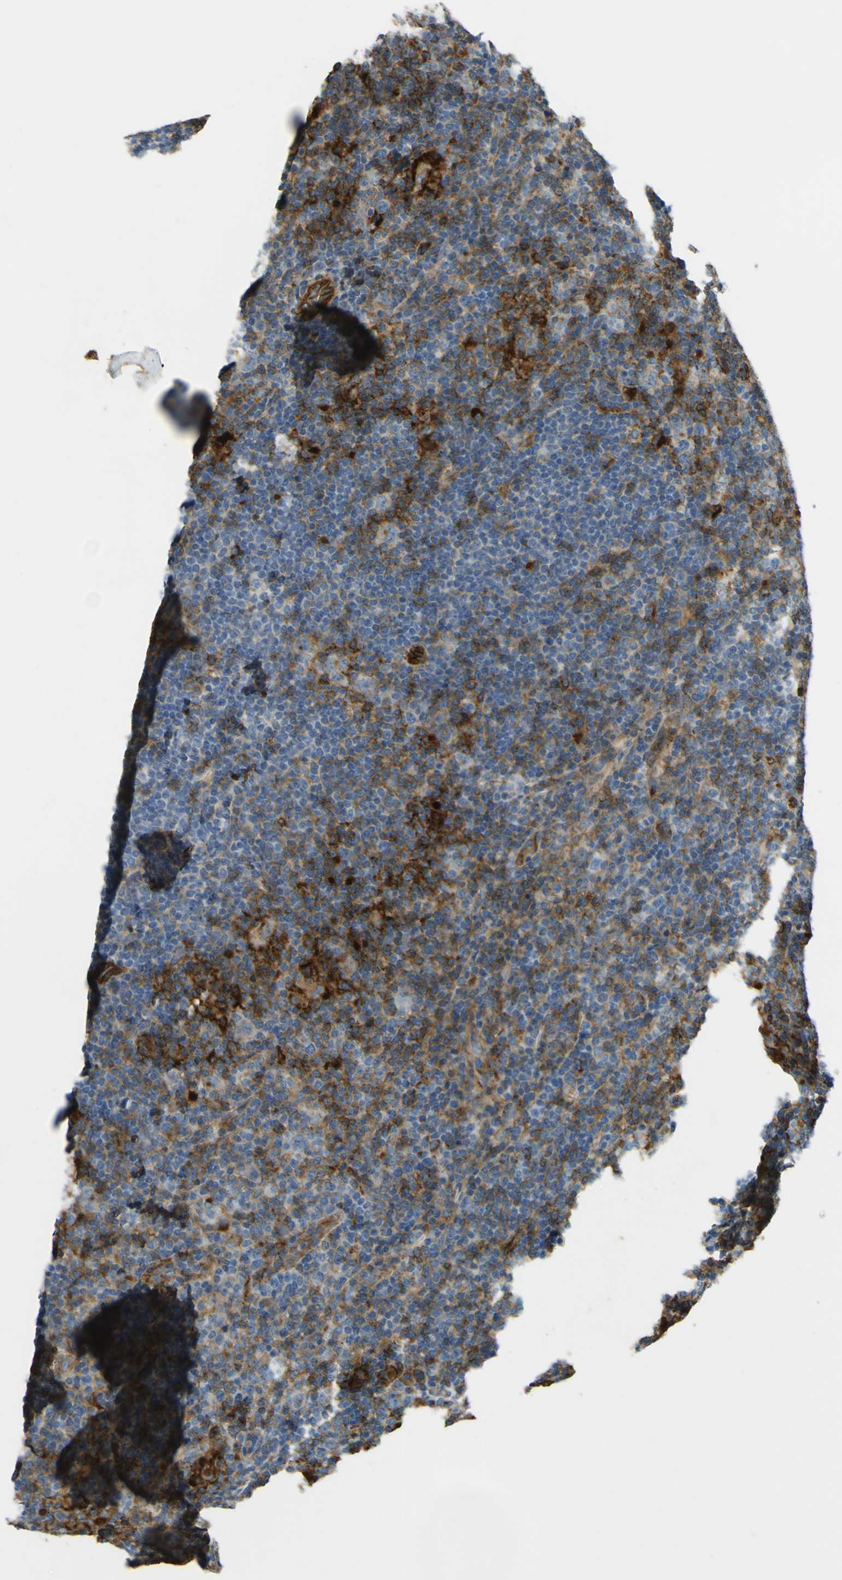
{"staining": {"intensity": "strong", "quantity": "25%-75%", "location": "cytoplasmic/membranous"}, "tissue": "lymphoma", "cell_type": "Tumor cells", "image_type": "cancer", "snomed": [{"axis": "morphology", "description": "Hodgkin's disease, NOS"}, {"axis": "topography", "description": "Lymph node"}], "caption": "IHC photomicrograph of Hodgkin's disease stained for a protein (brown), which shows high levels of strong cytoplasmic/membranous staining in approximately 25%-75% of tumor cells.", "gene": "PLXDC1", "patient": {"sex": "female", "age": 57}}